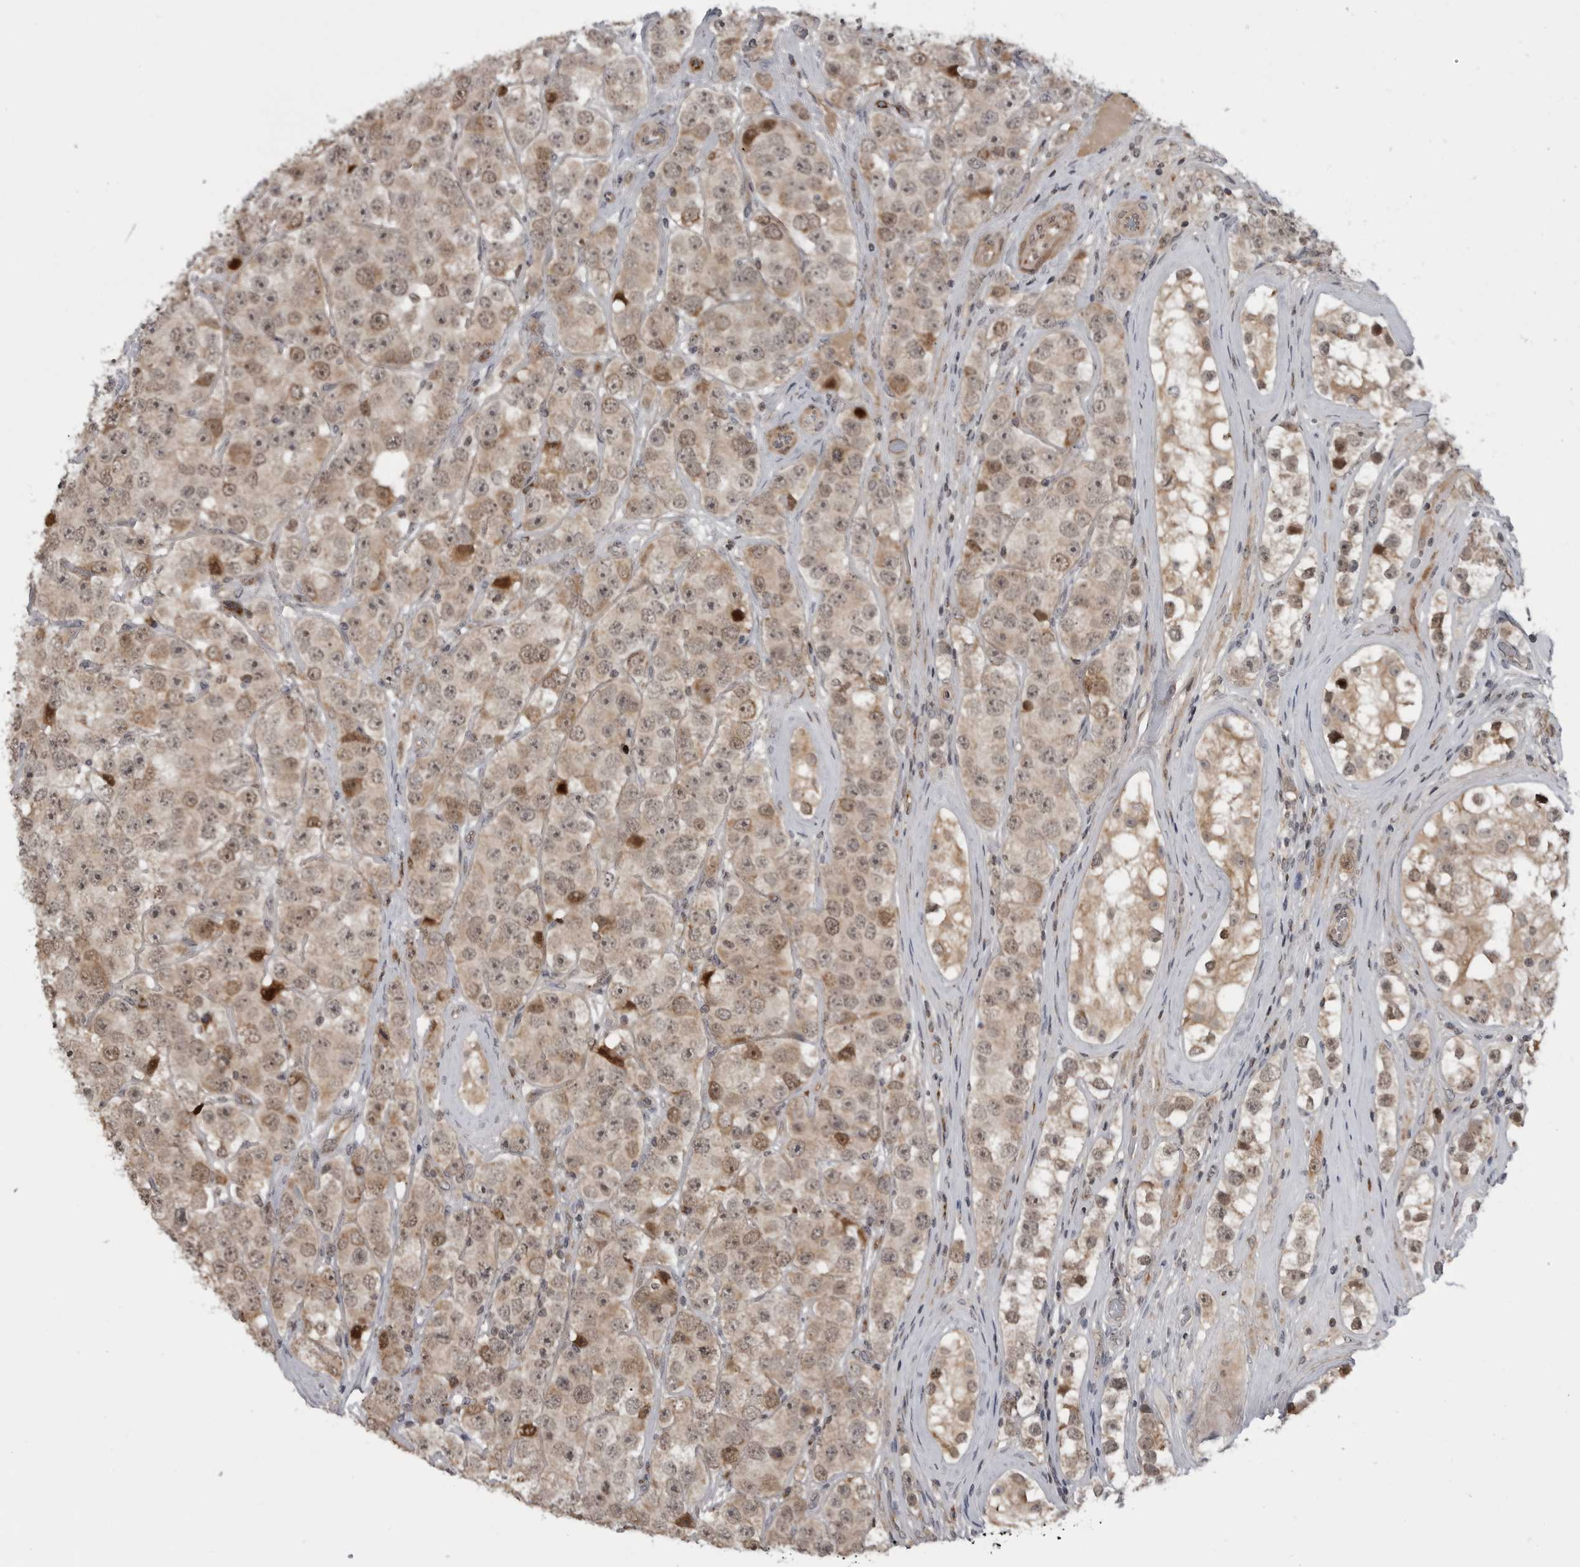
{"staining": {"intensity": "moderate", "quantity": ">75%", "location": "cytoplasmic/membranous,nuclear"}, "tissue": "testis cancer", "cell_type": "Tumor cells", "image_type": "cancer", "snomed": [{"axis": "morphology", "description": "Seminoma, NOS"}, {"axis": "topography", "description": "Testis"}], "caption": "A histopathology image of human testis cancer stained for a protein demonstrates moderate cytoplasmic/membranous and nuclear brown staining in tumor cells. The protein is stained brown, and the nuclei are stained in blue (DAB (3,3'-diaminobenzidine) IHC with brightfield microscopy, high magnification).", "gene": "FAAP100", "patient": {"sex": "male", "age": 28}}